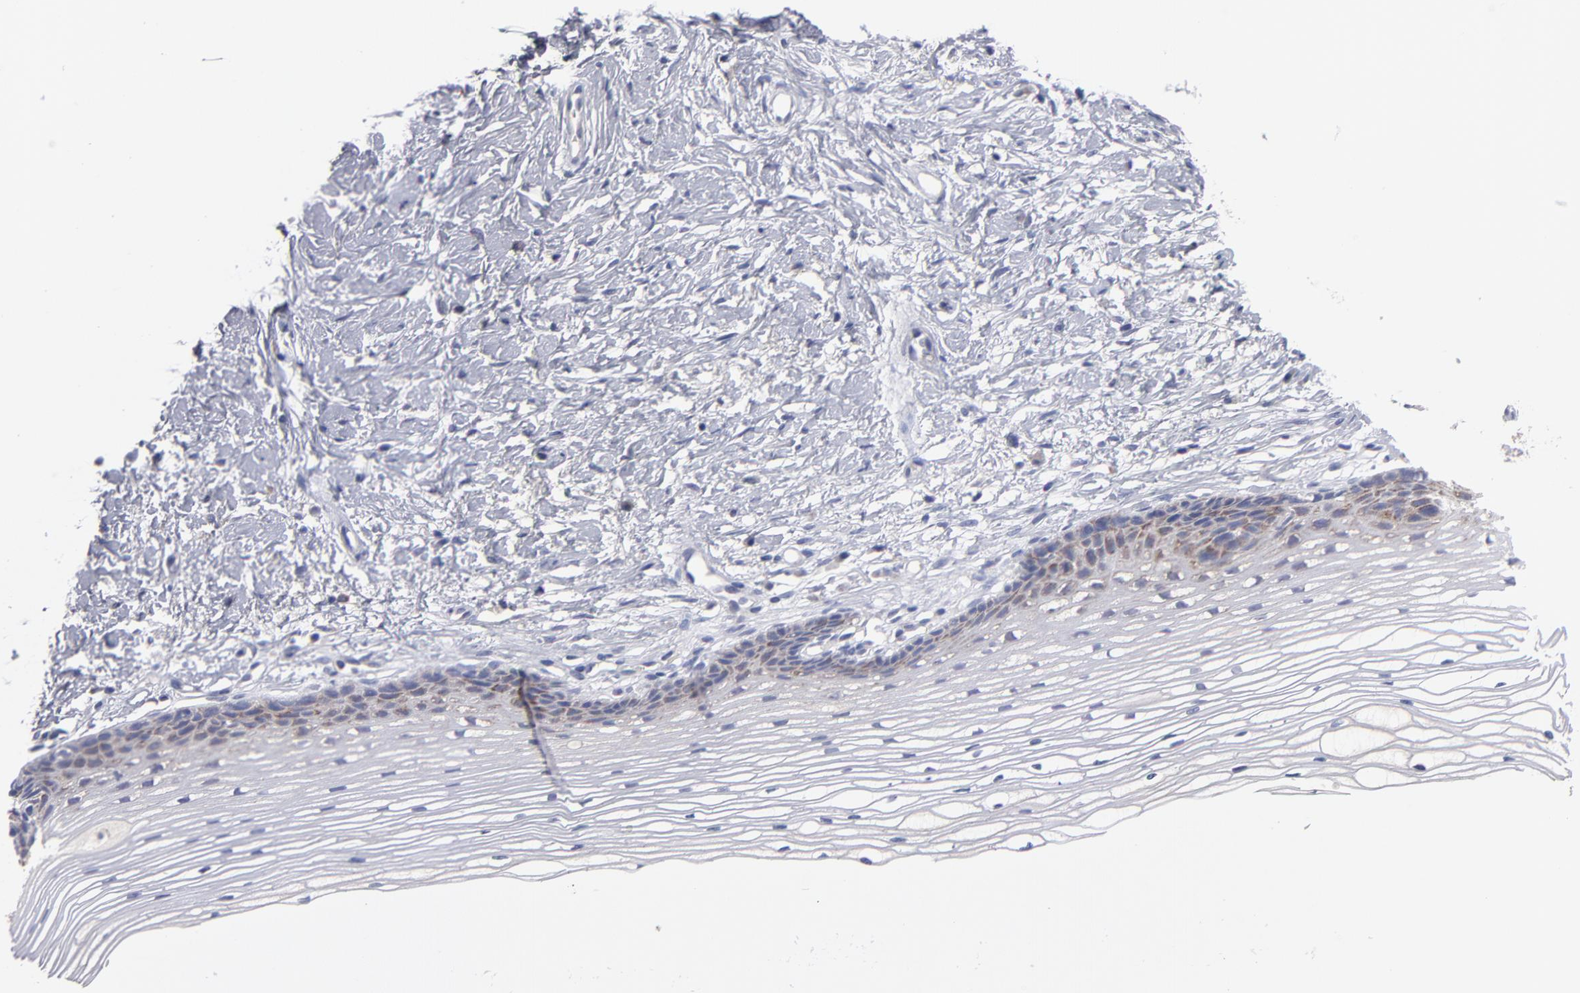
{"staining": {"intensity": "weak", "quantity": "<25%", "location": "cytoplasmic/membranous"}, "tissue": "cervix", "cell_type": "Glandular cells", "image_type": "normal", "snomed": [{"axis": "morphology", "description": "Normal tissue, NOS"}, {"axis": "topography", "description": "Cervix"}], "caption": "High power microscopy histopathology image of an immunohistochemistry histopathology image of benign cervix, revealing no significant positivity in glandular cells. Nuclei are stained in blue.", "gene": "HCCS", "patient": {"sex": "female", "age": 77}}